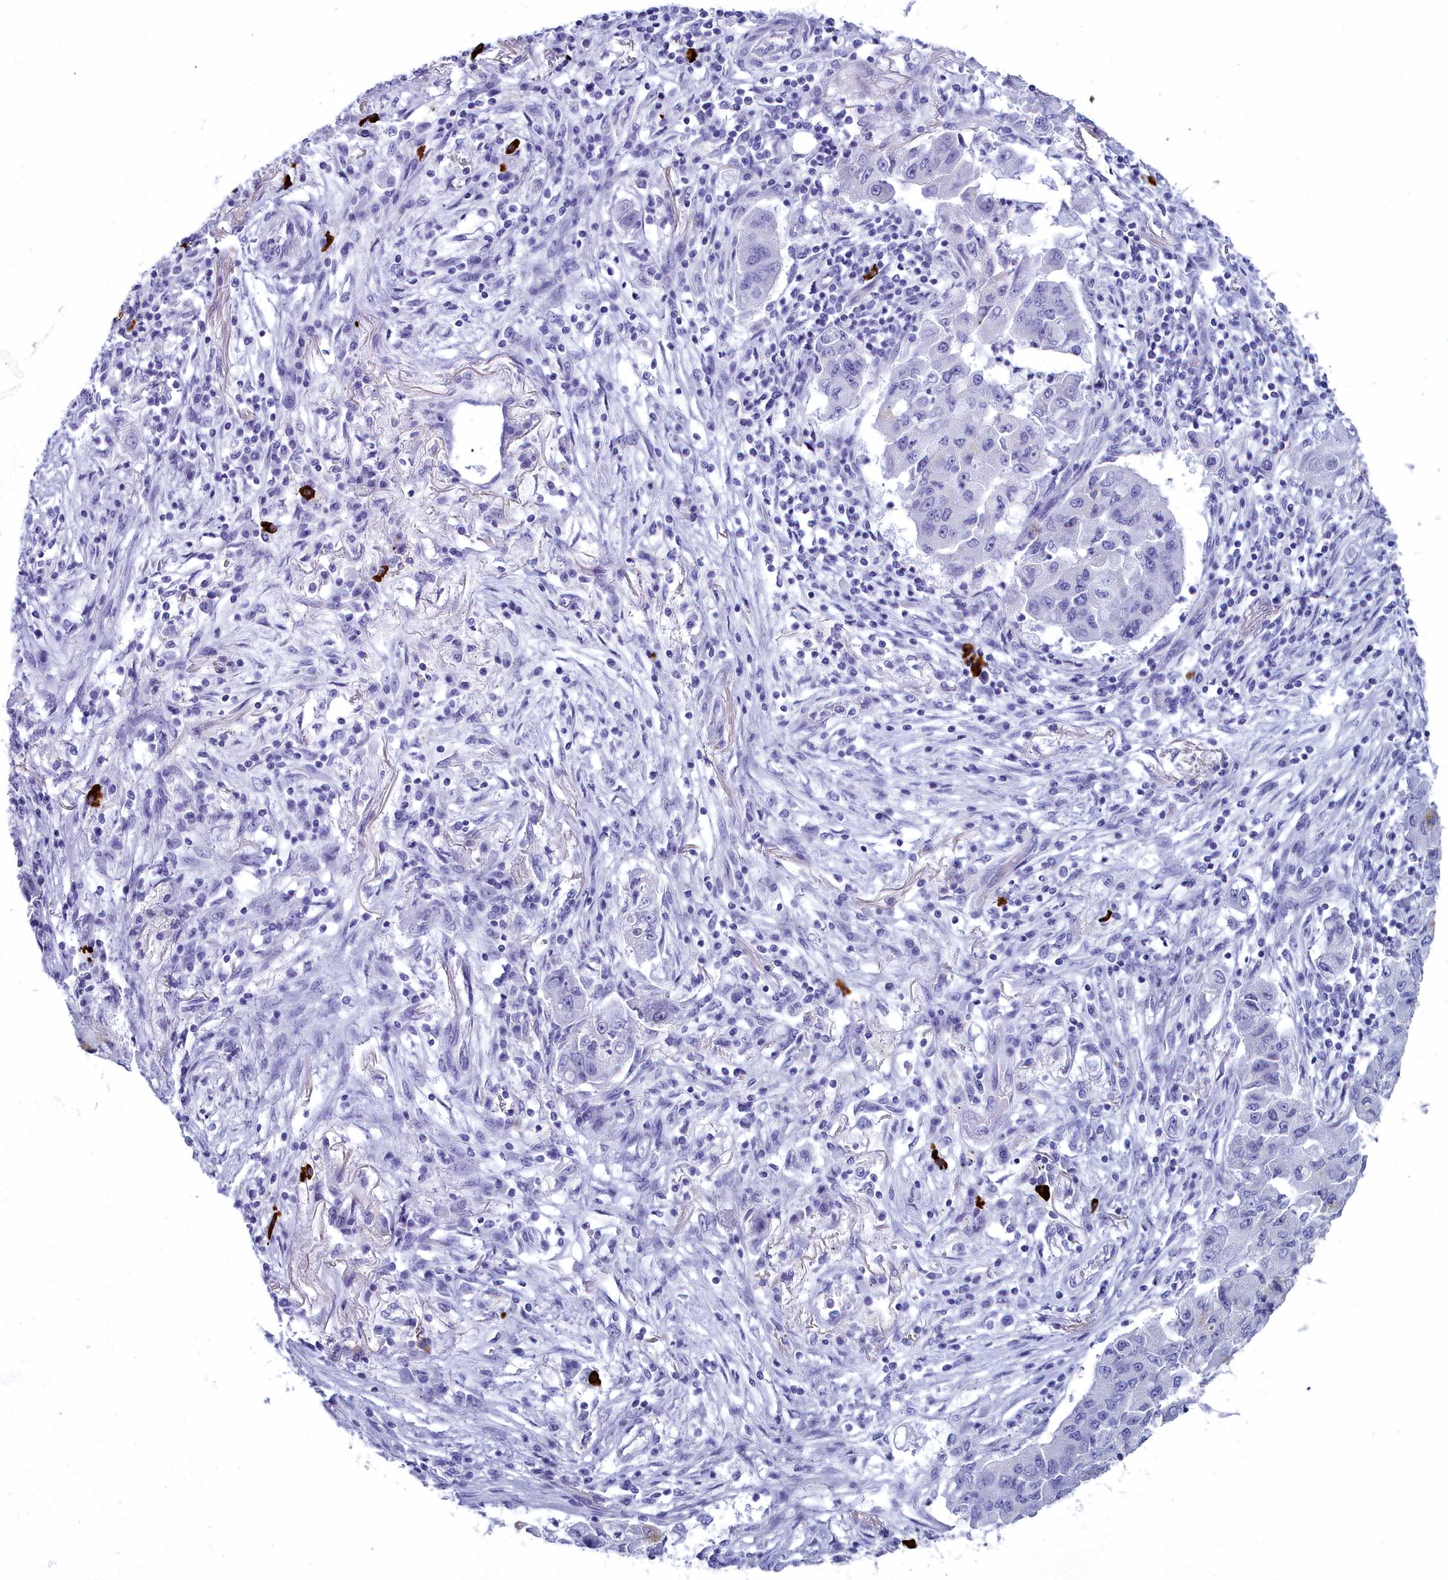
{"staining": {"intensity": "negative", "quantity": "none", "location": "none"}, "tissue": "lung cancer", "cell_type": "Tumor cells", "image_type": "cancer", "snomed": [{"axis": "morphology", "description": "Squamous cell carcinoma, NOS"}, {"axis": "topography", "description": "Lung"}], "caption": "Histopathology image shows no protein staining in tumor cells of lung cancer tissue. (IHC, brightfield microscopy, high magnification).", "gene": "MAP6", "patient": {"sex": "male", "age": 74}}